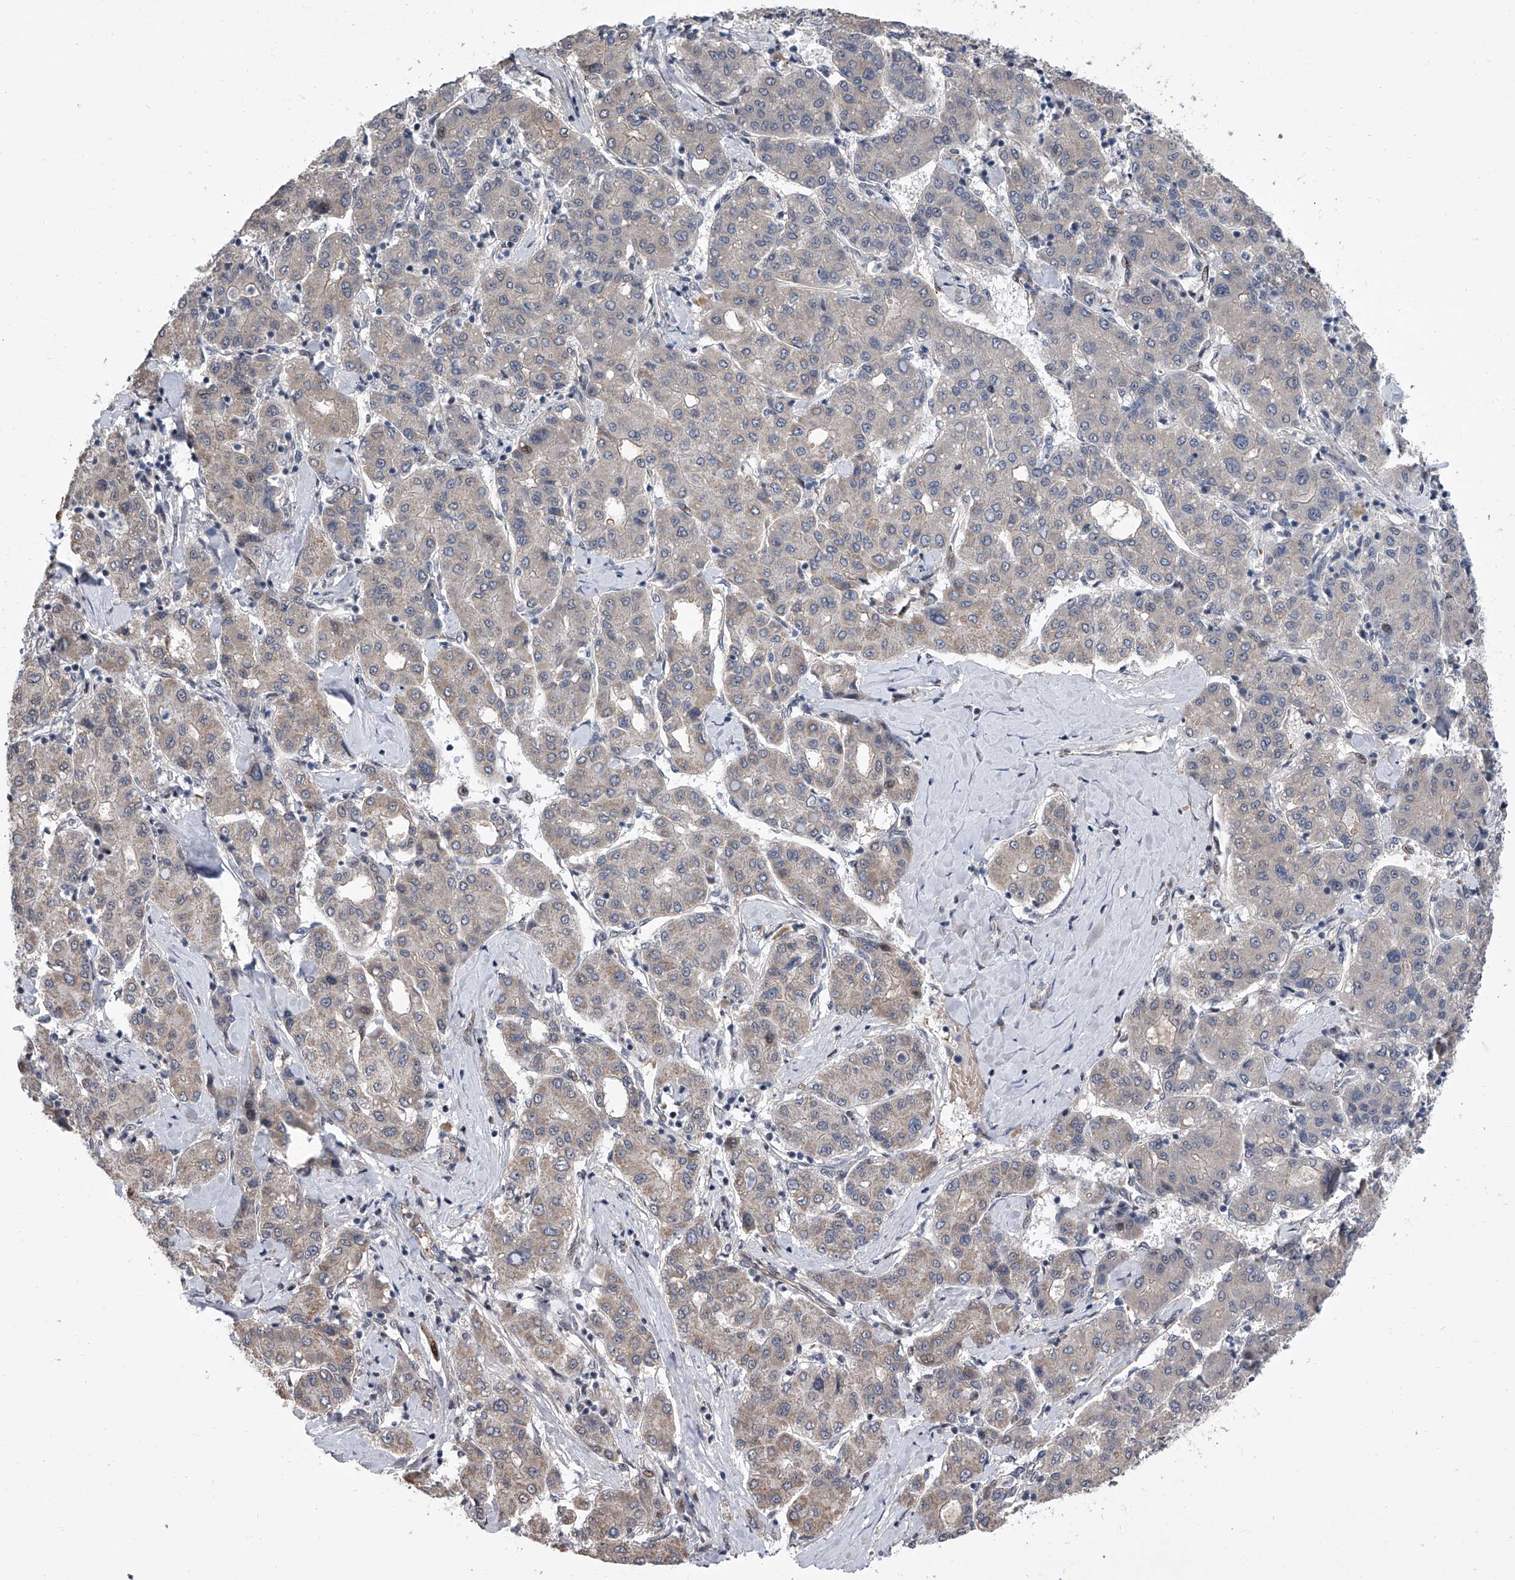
{"staining": {"intensity": "weak", "quantity": "<25%", "location": "cytoplasmic/membranous"}, "tissue": "liver cancer", "cell_type": "Tumor cells", "image_type": "cancer", "snomed": [{"axis": "morphology", "description": "Carcinoma, Hepatocellular, NOS"}, {"axis": "topography", "description": "Liver"}], "caption": "A high-resolution histopathology image shows IHC staining of hepatocellular carcinoma (liver), which demonstrates no significant staining in tumor cells.", "gene": "ZNF426", "patient": {"sex": "male", "age": 65}}